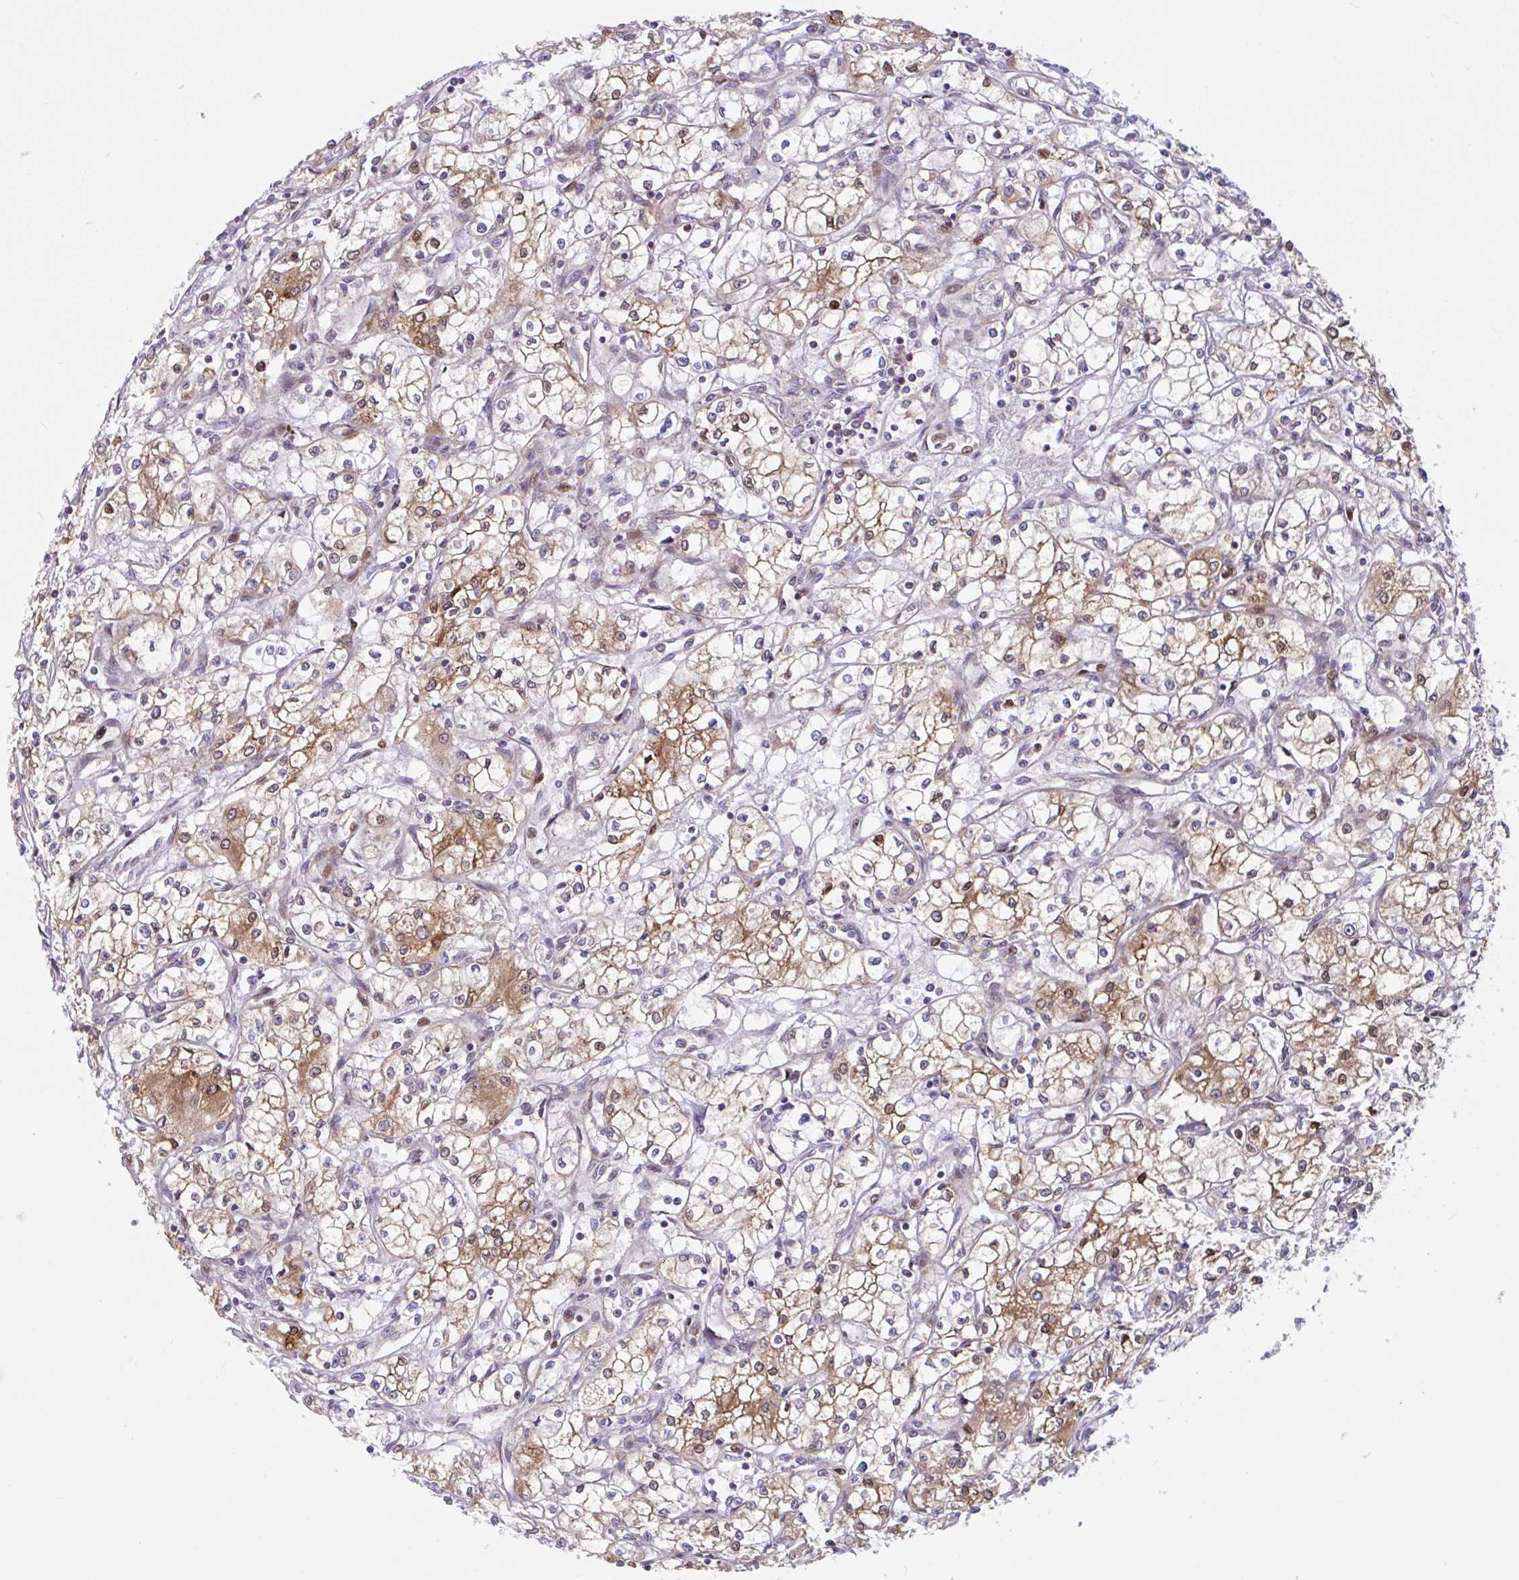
{"staining": {"intensity": "moderate", "quantity": ">75%", "location": "cytoplasmic/membranous,nuclear"}, "tissue": "renal cancer", "cell_type": "Tumor cells", "image_type": "cancer", "snomed": [{"axis": "morphology", "description": "Adenocarcinoma, NOS"}, {"axis": "topography", "description": "Kidney"}], "caption": "IHC image of neoplastic tissue: renal cancer (adenocarcinoma) stained using immunohistochemistry (IHC) exhibits medium levels of moderate protein expression localized specifically in the cytoplasmic/membranous and nuclear of tumor cells, appearing as a cytoplasmic/membranous and nuclear brown color.", "gene": "LMNTD2", "patient": {"sex": "male", "age": 59}}